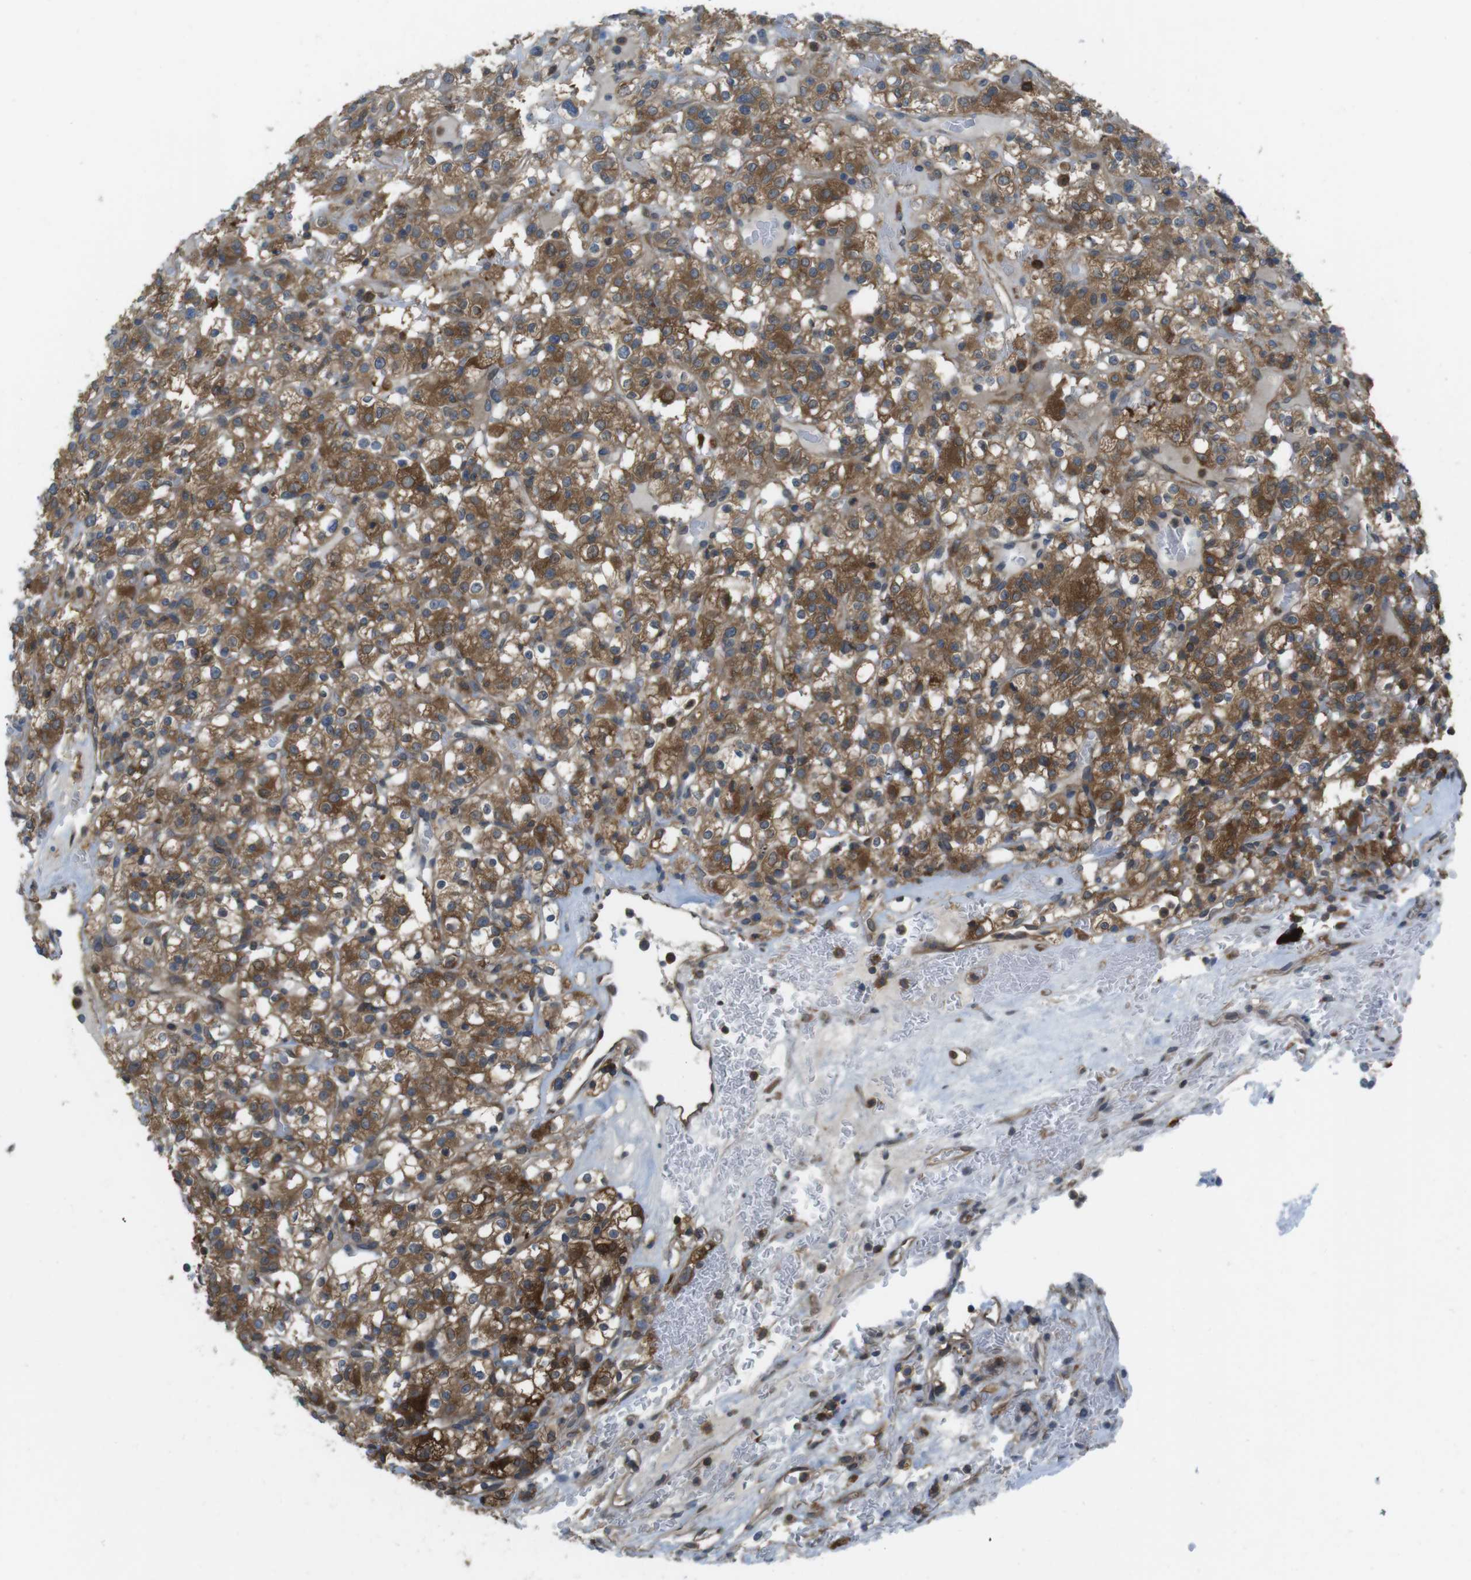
{"staining": {"intensity": "strong", "quantity": ">75%", "location": "cytoplasmic/membranous"}, "tissue": "renal cancer", "cell_type": "Tumor cells", "image_type": "cancer", "snomed": [{"axis": "morphology", "description": "Normal tissue, NOS"}, {"axis": "morphology", "description": "Adenocarcinoma, NOS"}, {"axis": "topography", "description": "Kidney"}], "caption": "Protein expression by immunohistochemistry (IHC) exhibits strong cytoplasmic/membranous positivity in approximately >75% of tumor cells in renal cancer (adenocarcinoma).", "gene": "MTHFD1", "patient": {"sex": "female", "age": 72}}